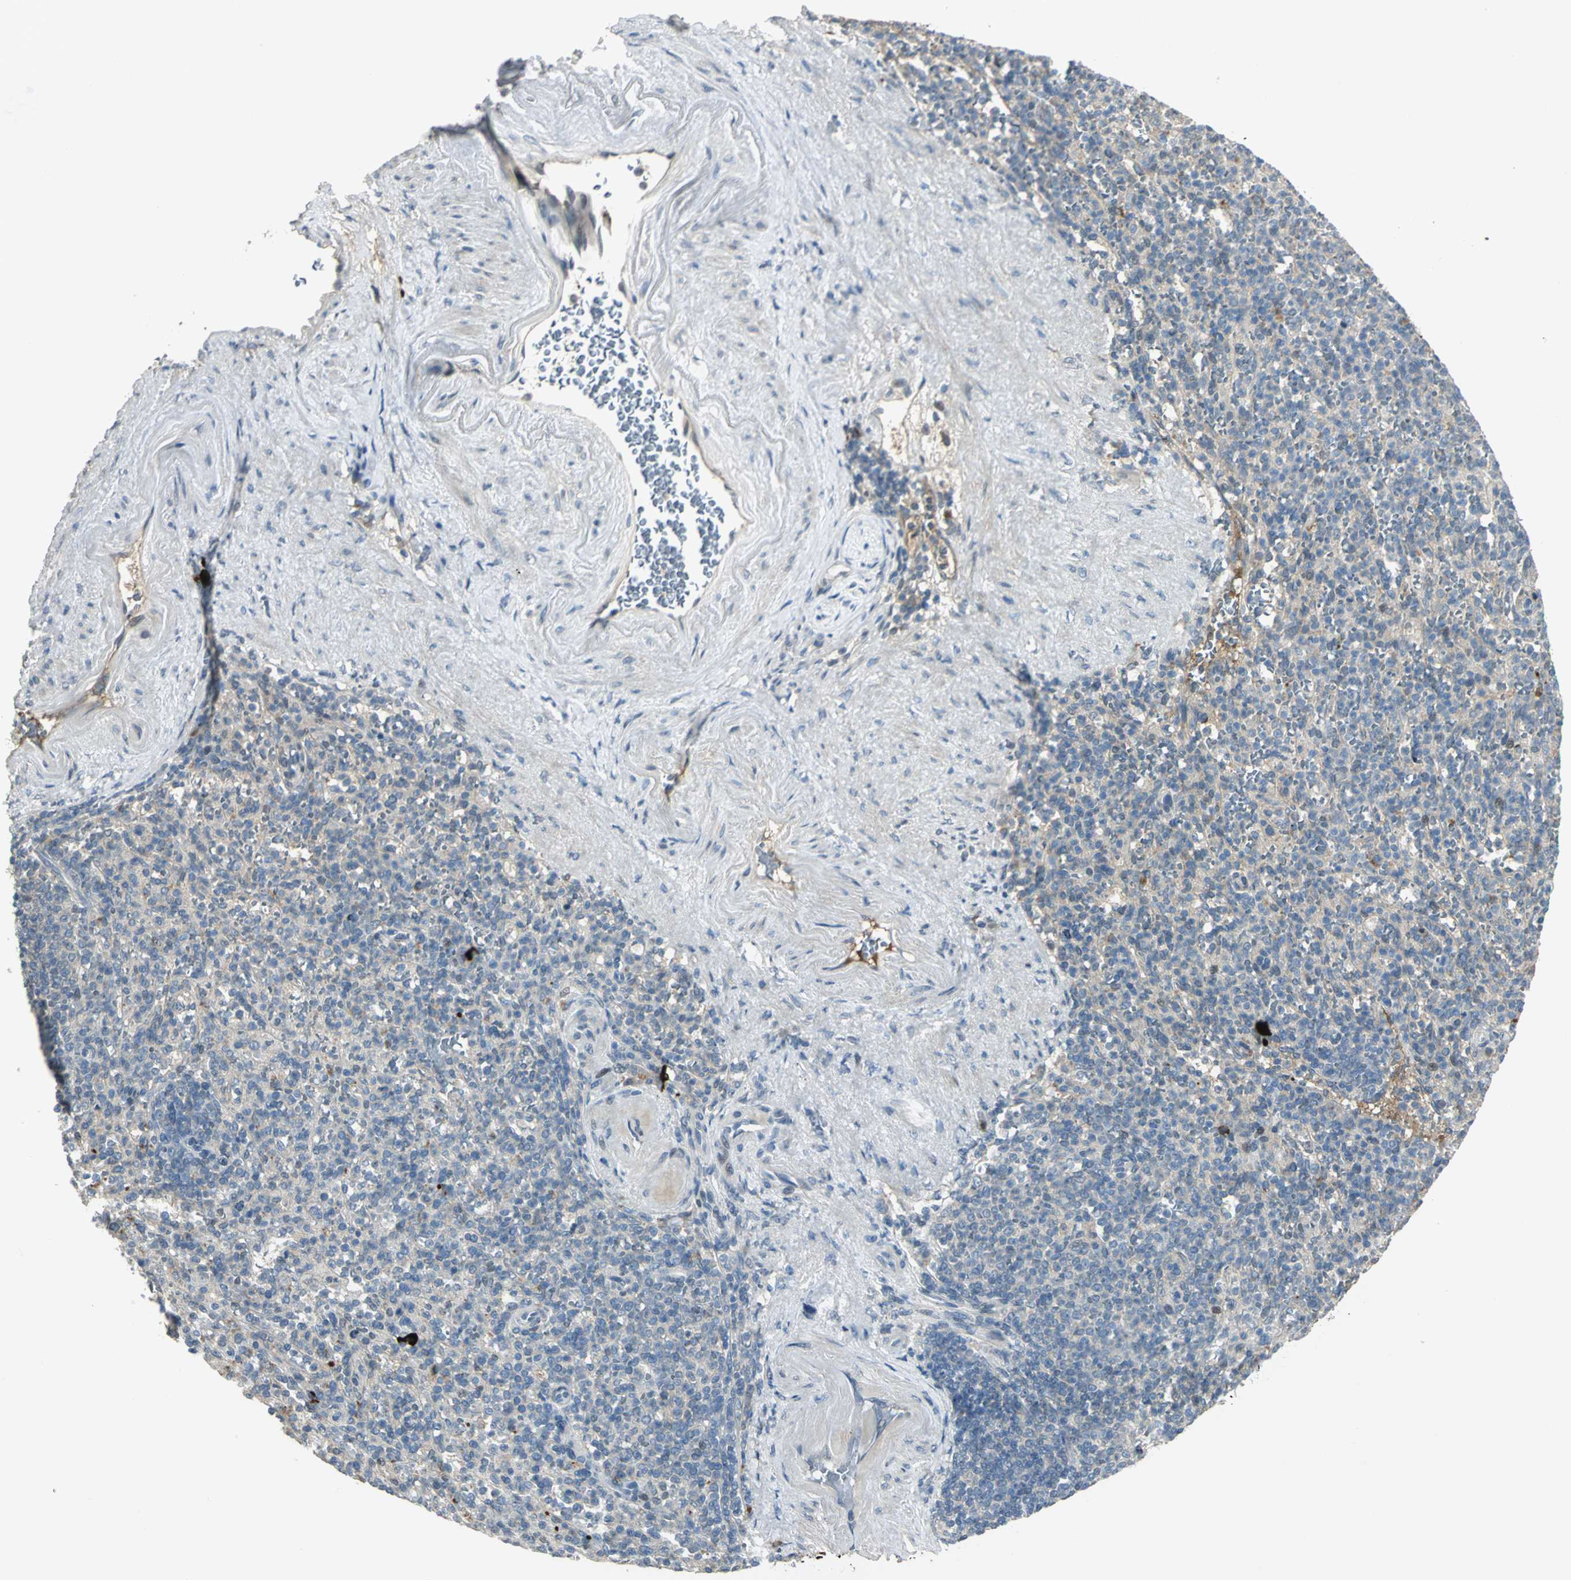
{"staining": {"intensity": "weak", "quantity": "<25%", "location": "cytoplasmic/membranous"}, "tissue": "spleen", "cell_type": "Cells in red pulp", "image_type": "normal", "snomed": [{"axis": "morphology", "description": "Normal tissue, NOS"}, {"axis": "topography", "description": "Spleen"}], "caption": "High power microscopy photomicrograph of an immunohistochemistry image of normal spleen, revealing no significant expression in cells in red pulp.", "gene": "PROC", "patient": {"sex": "female", "age": 74}}